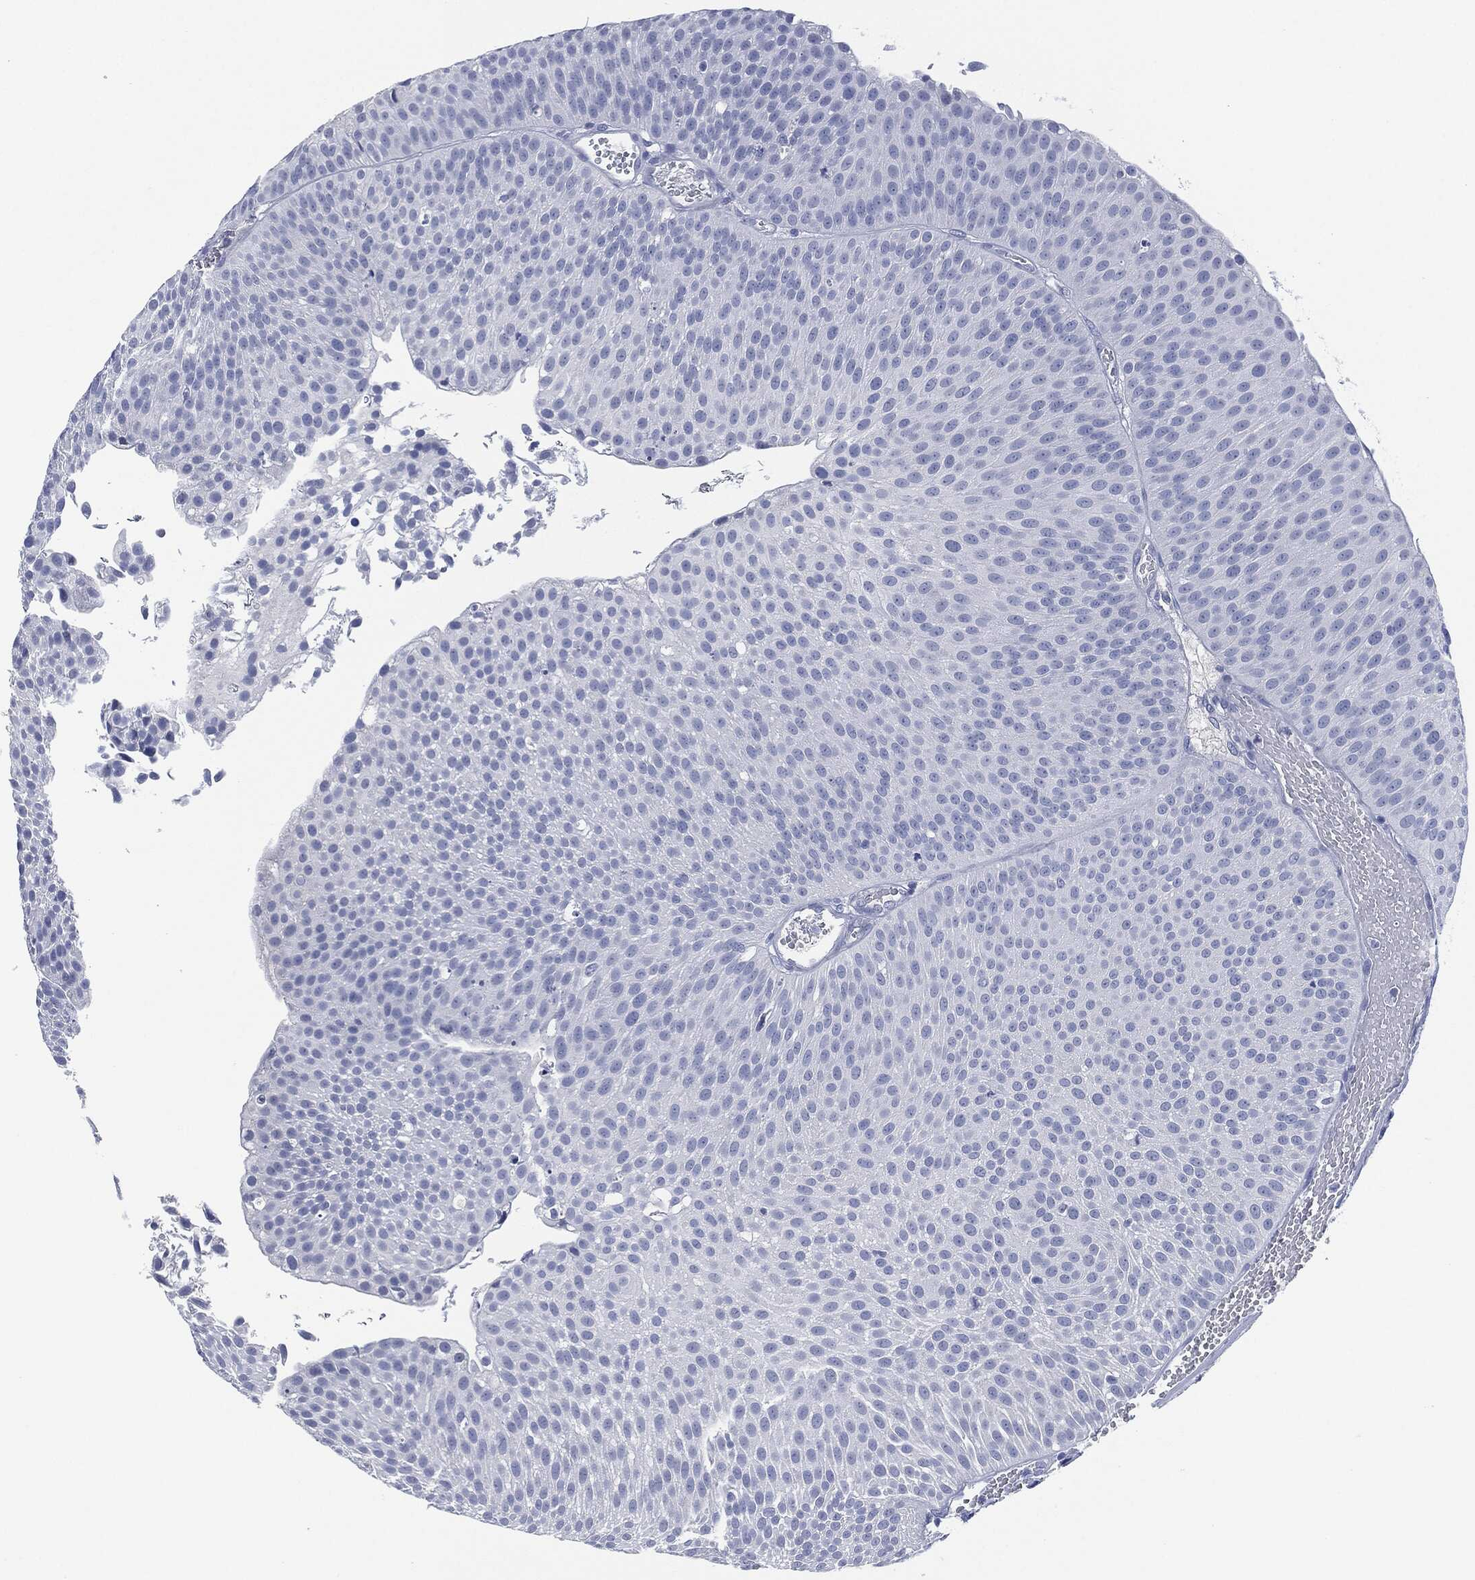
{"staining": {"intensity": "negative", "quantity": "none", "location": "none"}, "tissue": "urothelial cancer", "cell_type": "Tumor cells", "image_type": "cancer", "snomed": [{"axis": "morphology", "description": "Urothelial carcinoma, Low grade"}, {"axis": "topography", "description": "Urinary bladder"}], "caption": "Image shows no protein staining in tumor cells of urothelial carcinoma (low-grade) tissue. (Brightfield microscopy of DAB immunohistochemistry (IHC) at high magnification).", "gene": "MUC16", "patient": {"sex": "male", "age": 65}}